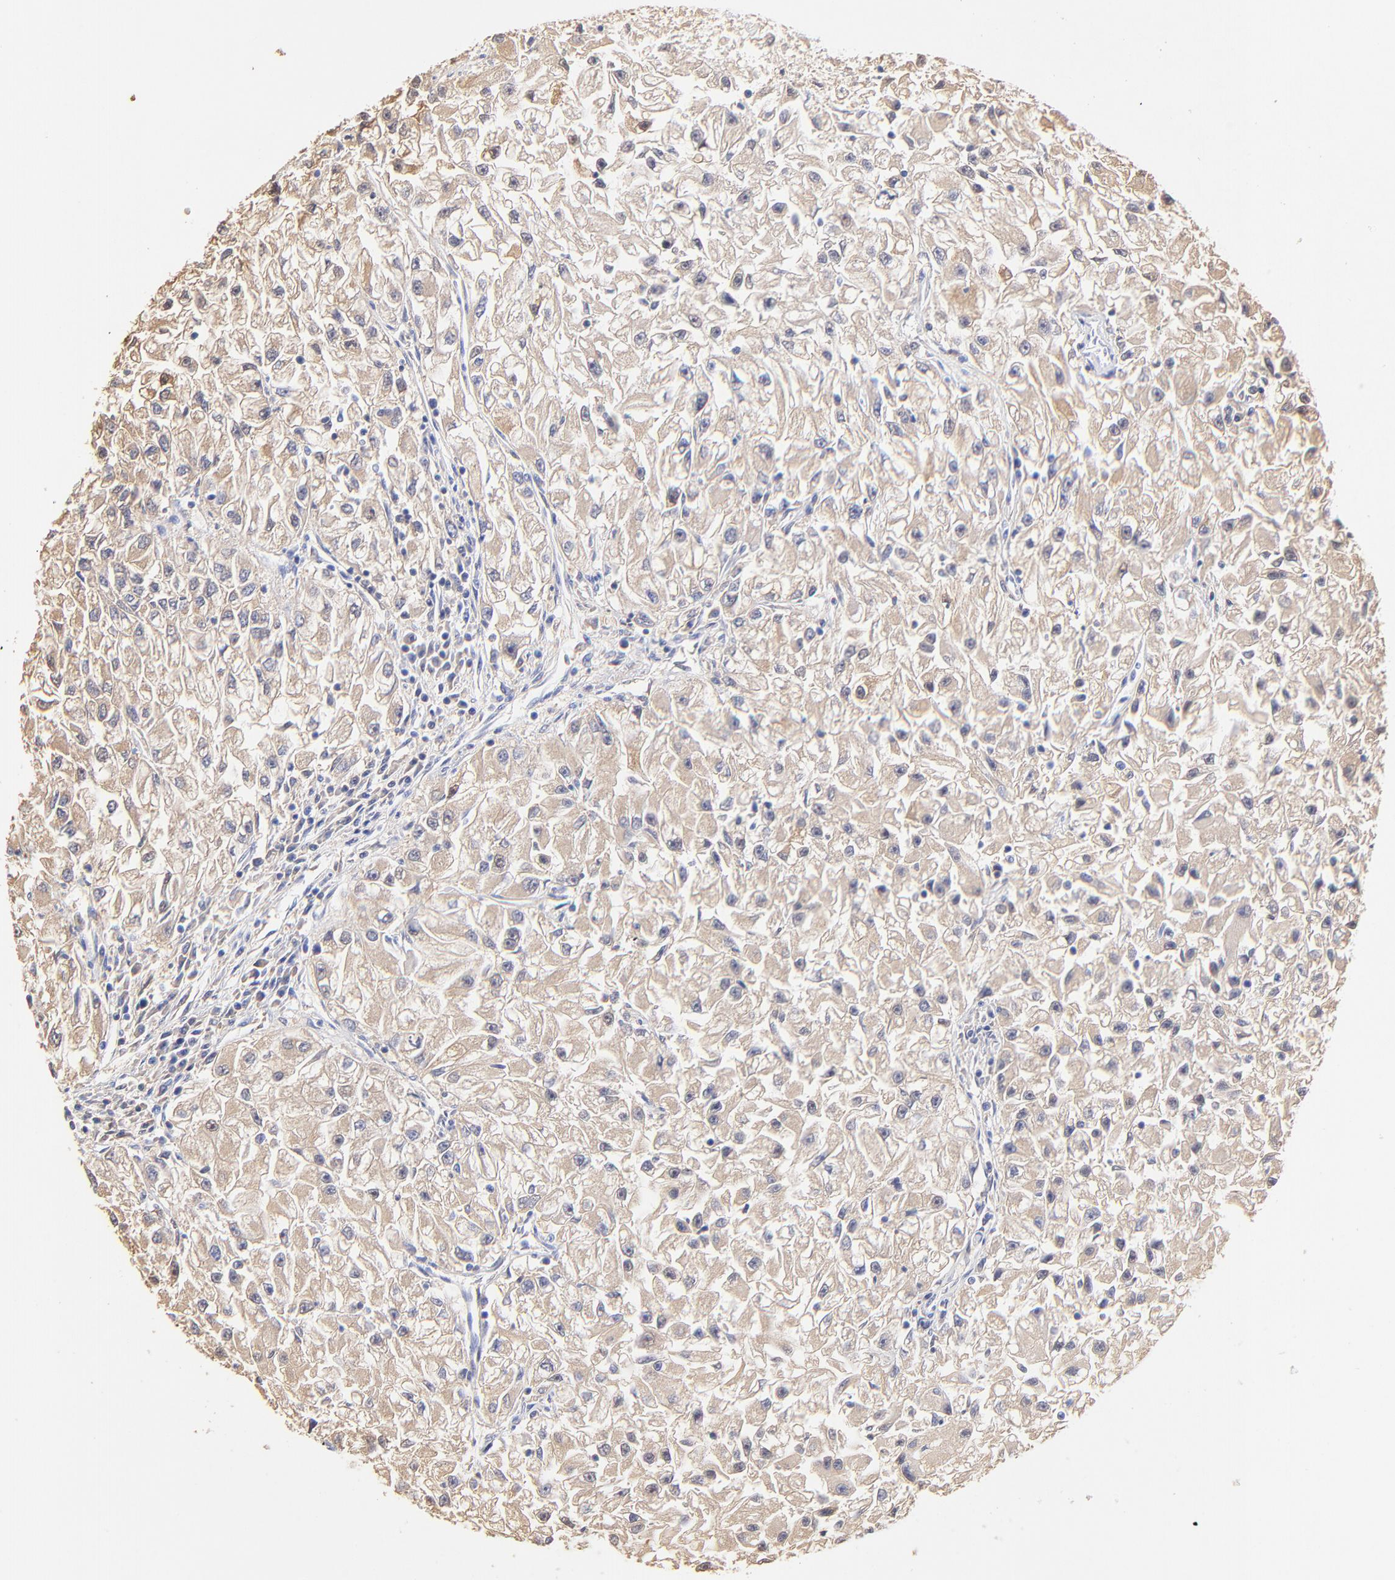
{"staining": {"intensity": "weak", "quantity": ">75%", "location": "cytoplasmic/membranous"}, "tissue": "renal cancer", "cell_type": "Tumor cells", "image_type": "cancer", "snomed": [{"axis": "morphology", "description": "Adenocarcinoma, NOS"}, {"axis": "topography", "description": "Kidney"}], "caption": "A micrograph of renal adenocarcinoma stained for a protein displays weak cytoplasmic/membranous brown staining in tumor cells.", "gene": "ALDH1A1", "patient": {"sex": "male", "age": 59}}